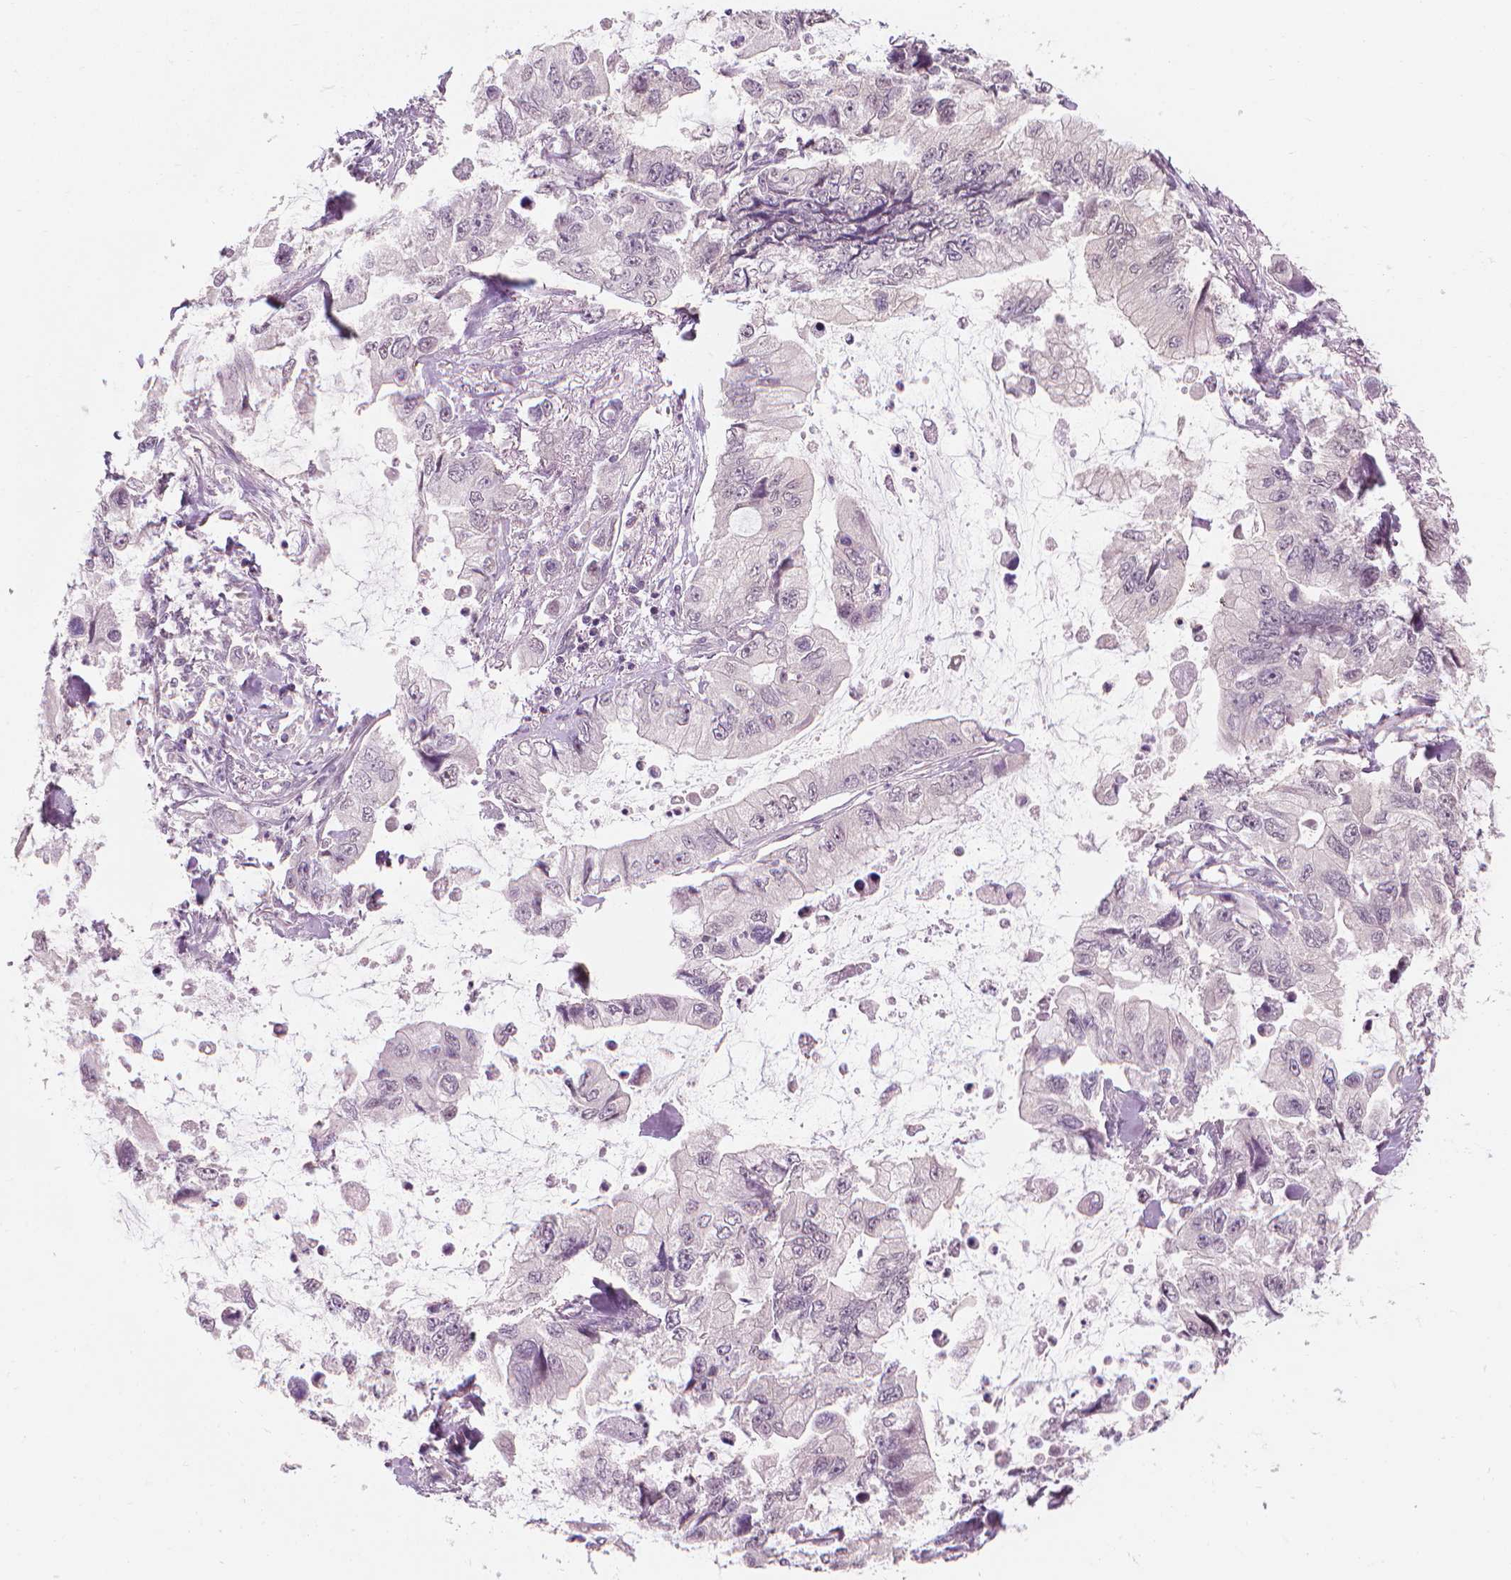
{"staining": {"intensity": "negative", "quantity": "none", "location": "none"}, "tissue": "stomach cancer", "cell_type": "Tumor cells", "image_type": "cancer", "snomed": [{"axis": "morphology", "description": "Adenocarcinoma, NOS"}, {"axis": "topography", "description": "Pancreas"}, {"axis": "topography", "description": "Stomach, upper"}, {"axis": "topography", "description": "Stomach"}], "caption": "Stomach adenocarcinoma was stained to show a protein in brown. There is no significant positivity in tumor cells.", "gene": "SAXO2", "patient": {"sex": "male", "age": 77}}